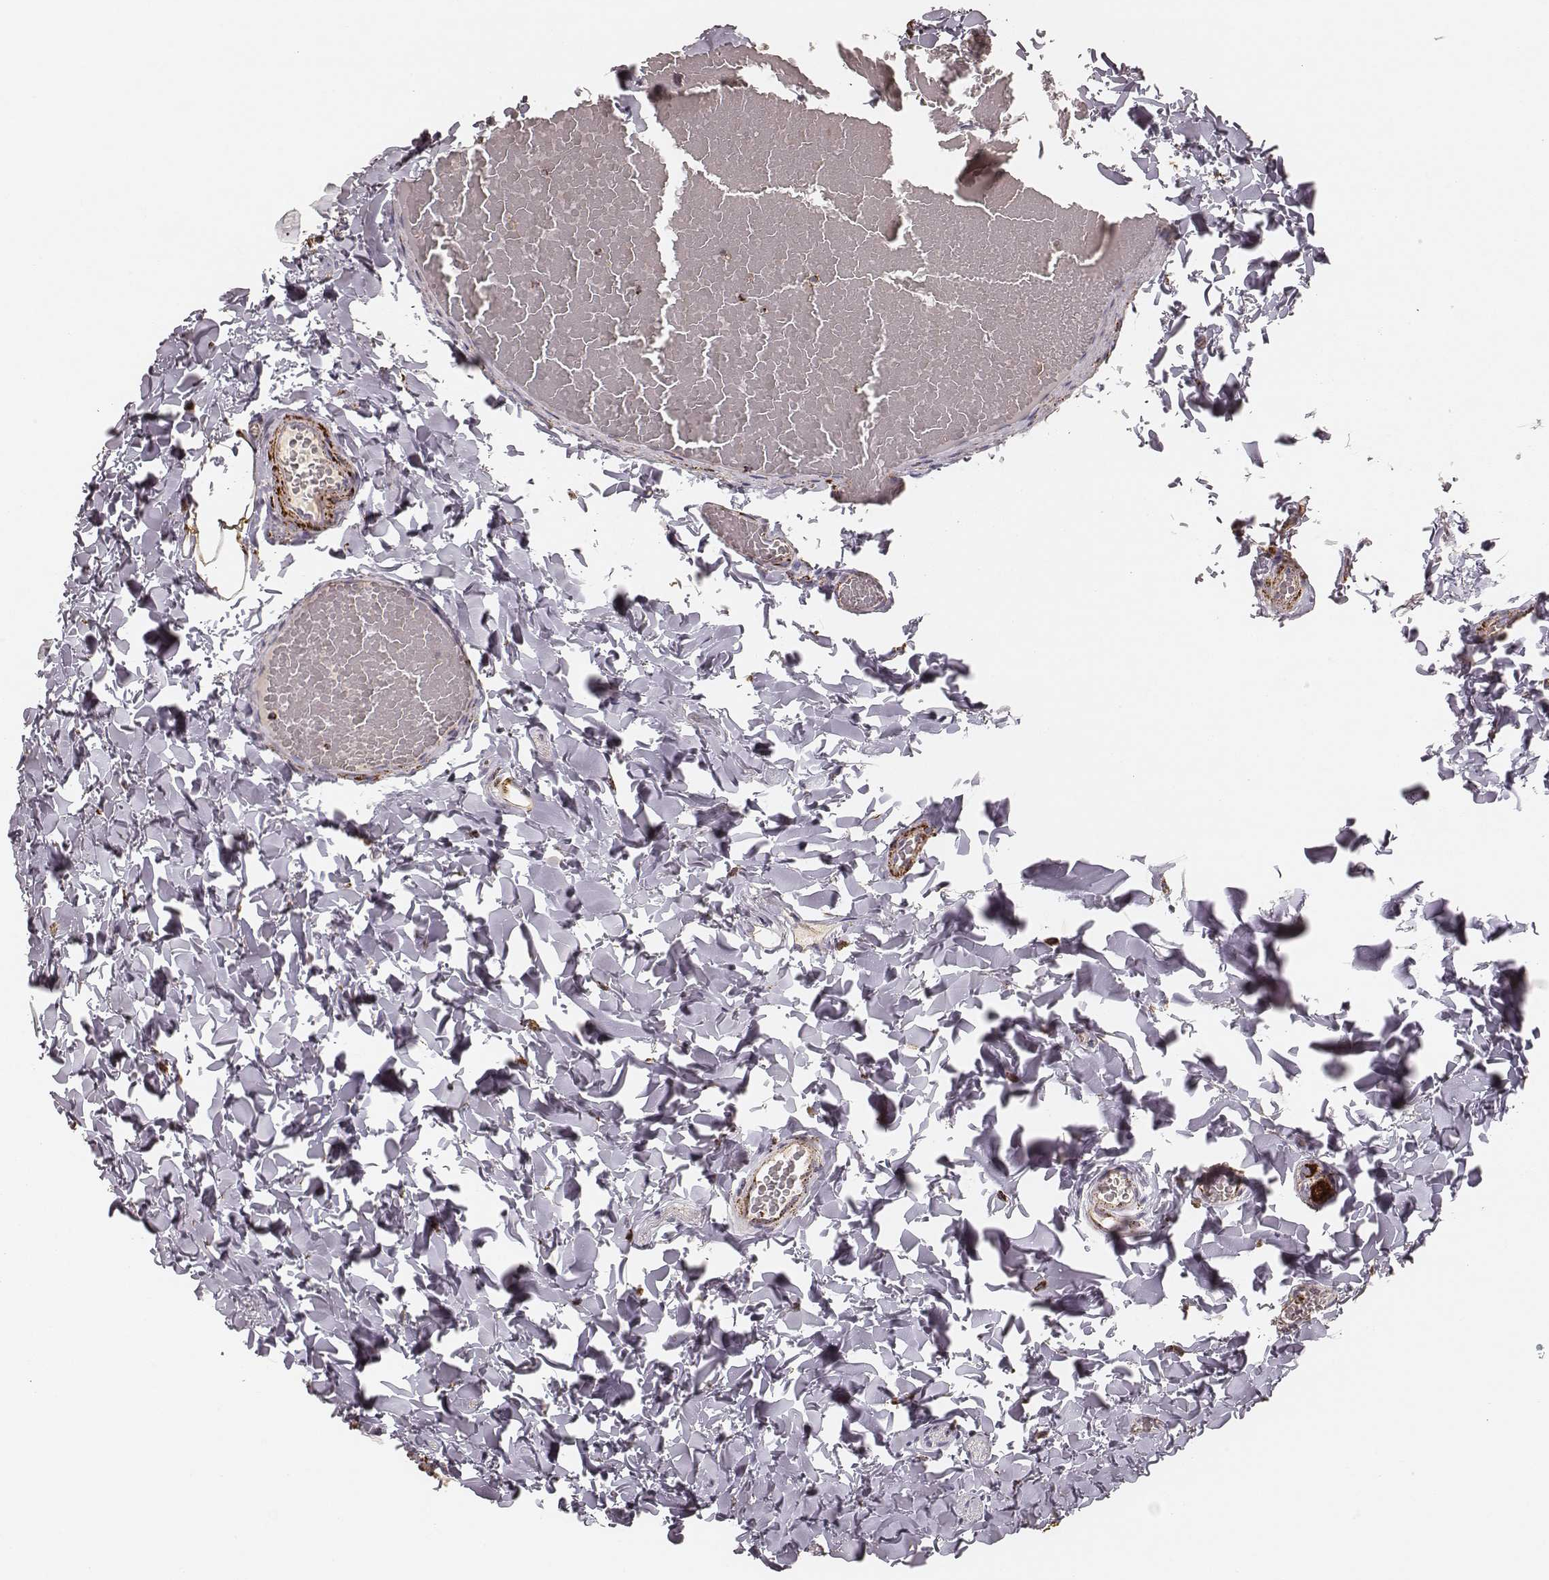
{"staining": {"intensity": "moderate", "quantity": ">75%", "location": "cytoplasmic/membranous"}, "tissue": "colon", "cell_type": "Endothelial cells", "image_type": "normal", "snomed": [{"axis": "morphology", "description": "Normal tissue, NOS"}, {"axis": "topography", "description": "Colon"}], "caption": "An image of human colon stained for a protein exhibits moderate cytoplasmic/membranous brown staining in endothelial cells. (DAB = brown stain, brightfield microscopy at high magnification).", "gene": "CS", "patient": {"sex": "male", "age": 47}}